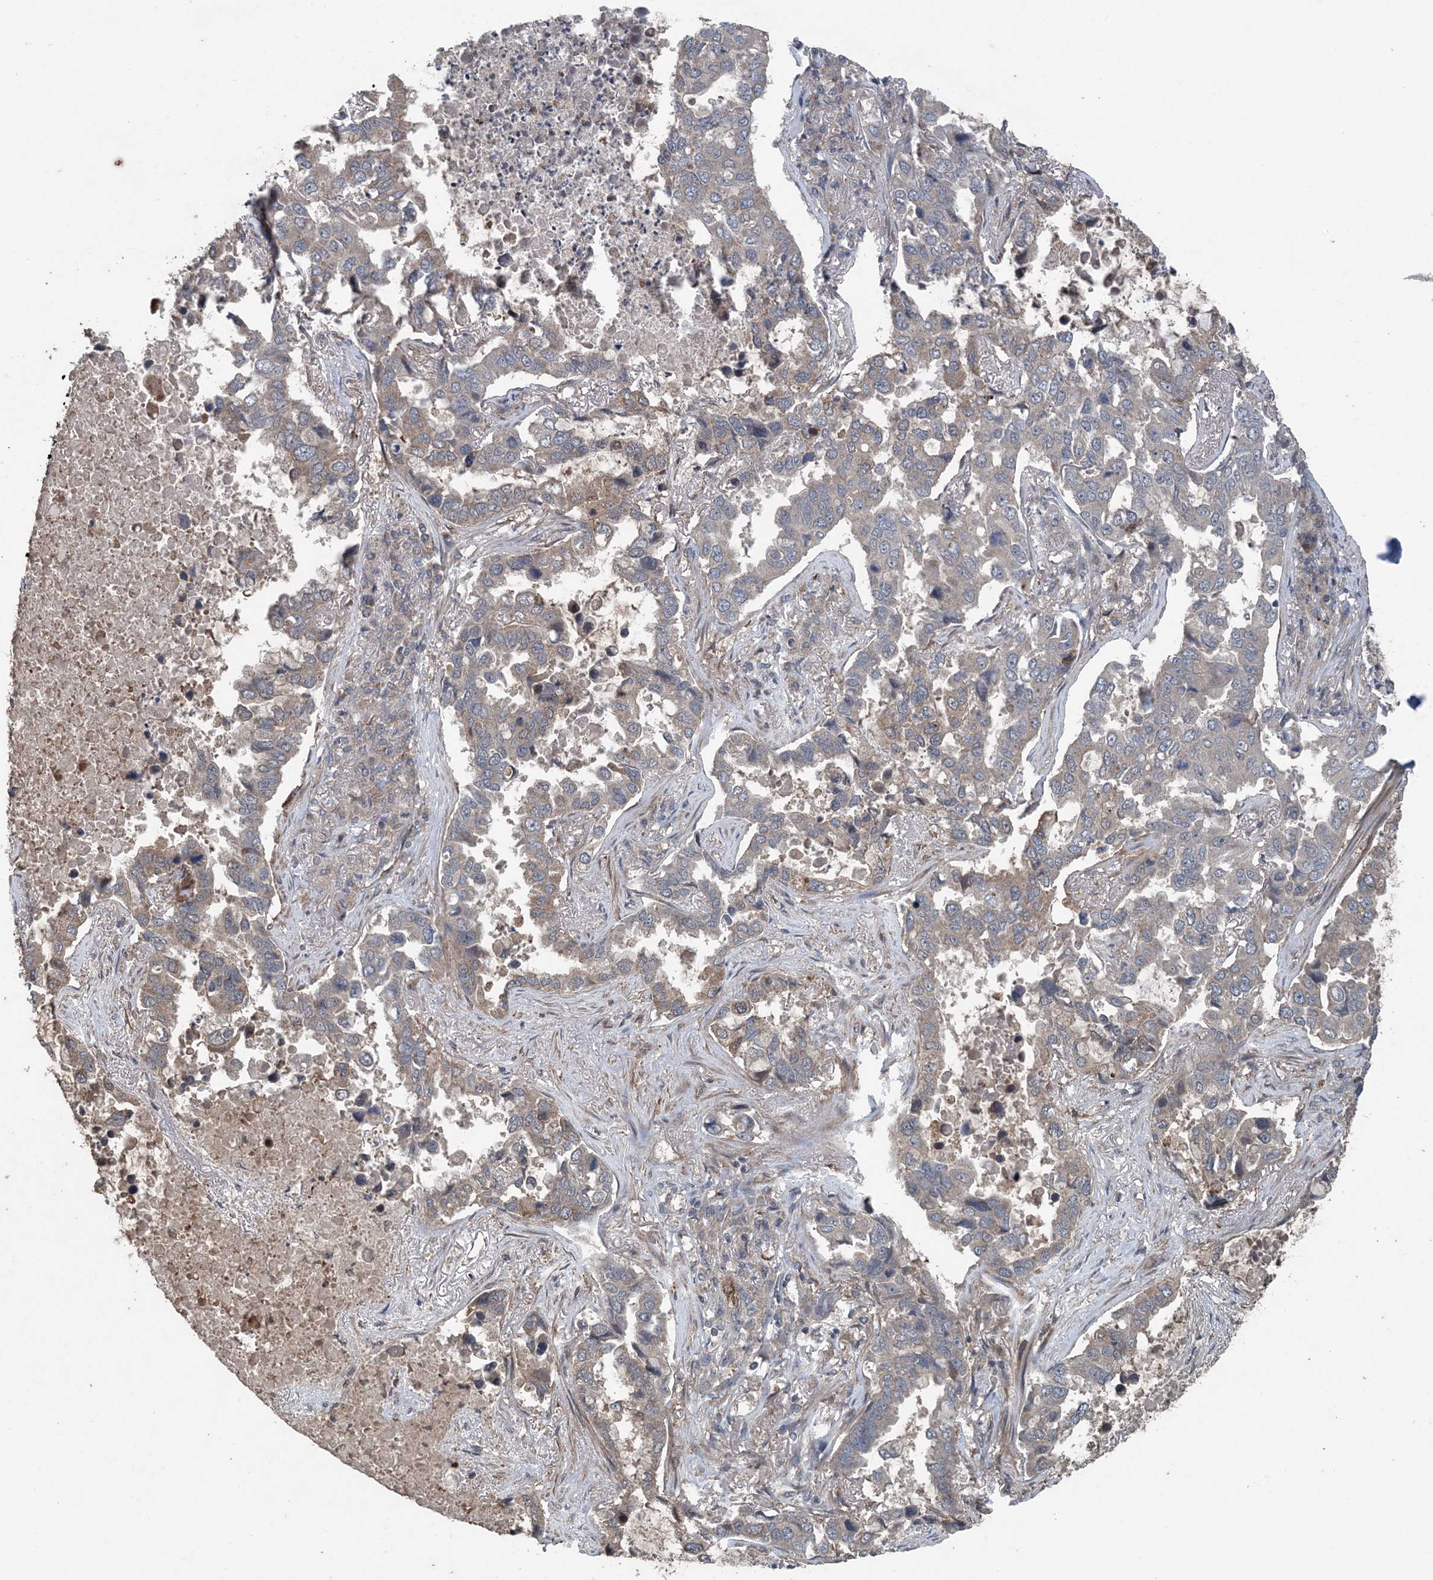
{"staining": {"intensity": "negative", "quantity": "none", "location": "none"}, "tissue": "lung cancer", "cell_type": "Tumor cells", "image_type": "cancer", "snomed": [{"axis": "morphology", "description": "Squamous cell carcinoma, NOS"}, {"axis": "topography", "description": "Lung"}], "caption": "IHC photomicrograph of human squamous cell carcinoma (lung) stained for a protein (brown), which reveals no positivity in tumor cells. (DAB (3,3'-diaminobenzidine) immunohistochemistry, high magnification).", "gene": "MYO9B", "patient": {"sex": "male", "age": 66}}